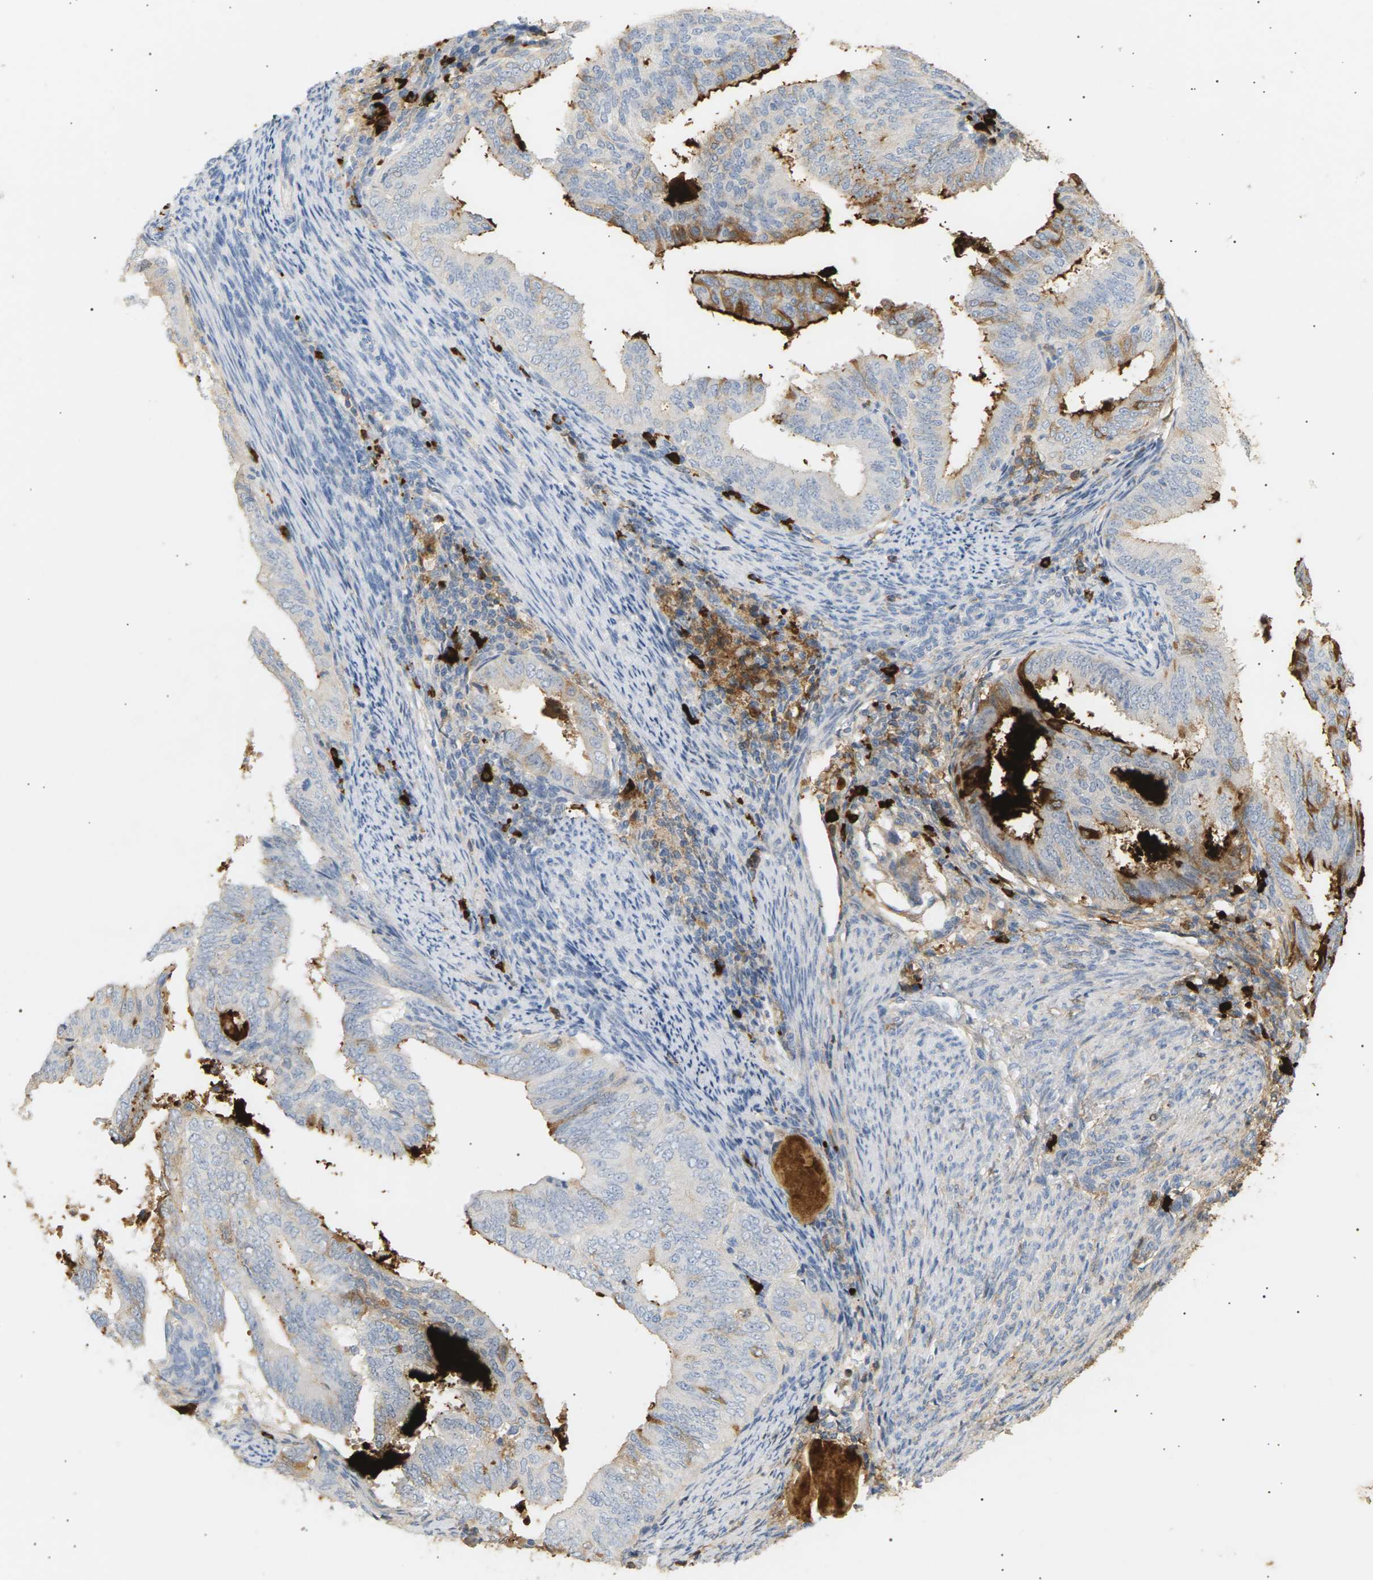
{"staining": {"intensity": "weak", "quantity": "<25%", "location": "cytoplasmic/membranous"}, "tissue": "endometrial cancer", "cell_type": "Tumor cells", "image_type": "cancer", "snomed": [{"axis": "morphology", "description": "Adenocarcinoma, NOS"}, {"axis": "topography", "description": "Endometrium"}], "caption": "Micrograph shows no protein expression in tumor cells of endometrial cancer (adenocarcinoma) tissue.", "gene": "IGLC3", "patient": {"sex": "female", "age": 58}}